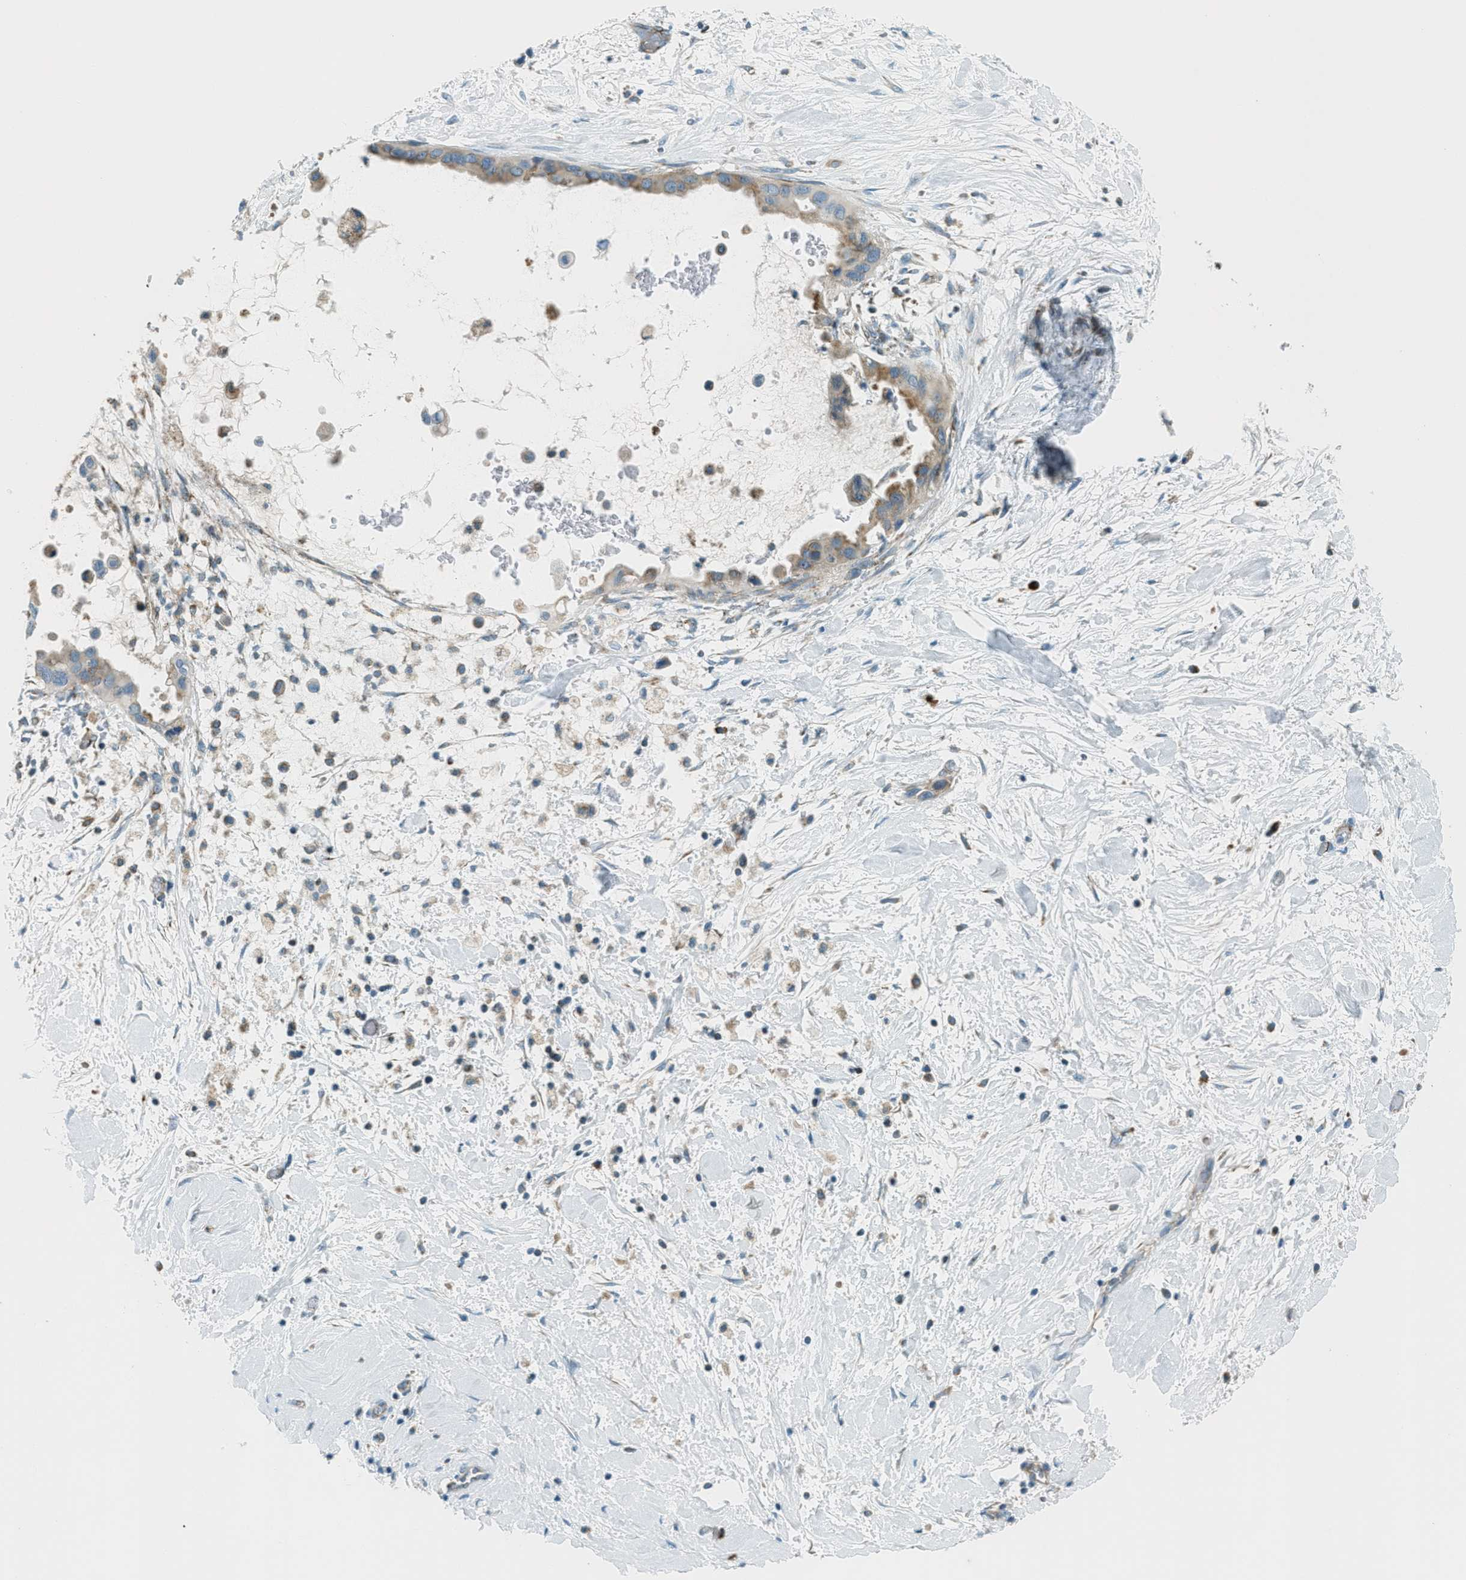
{"staining": {"intensity": "moderate", "quantity": "<25%", "location": "cytoplasmic/membranous"}, "tissue": "pancreatic cancer", "cell_type": "Tumor cells", "image_type": "cancer", "snomed": [{"axis": "morphology", "description": "Adenocarcinoma, NOS"}, {"axis": "topography", "description": "Pancreas"}], "caption": "An image of human pancreatic adenocarcinoma stained for a protein reveals moderate cytoplasmic/membranous brown staining in tumor cells.", "gene": "CHST15", "patient": {"sex": "male", "age": 55}}